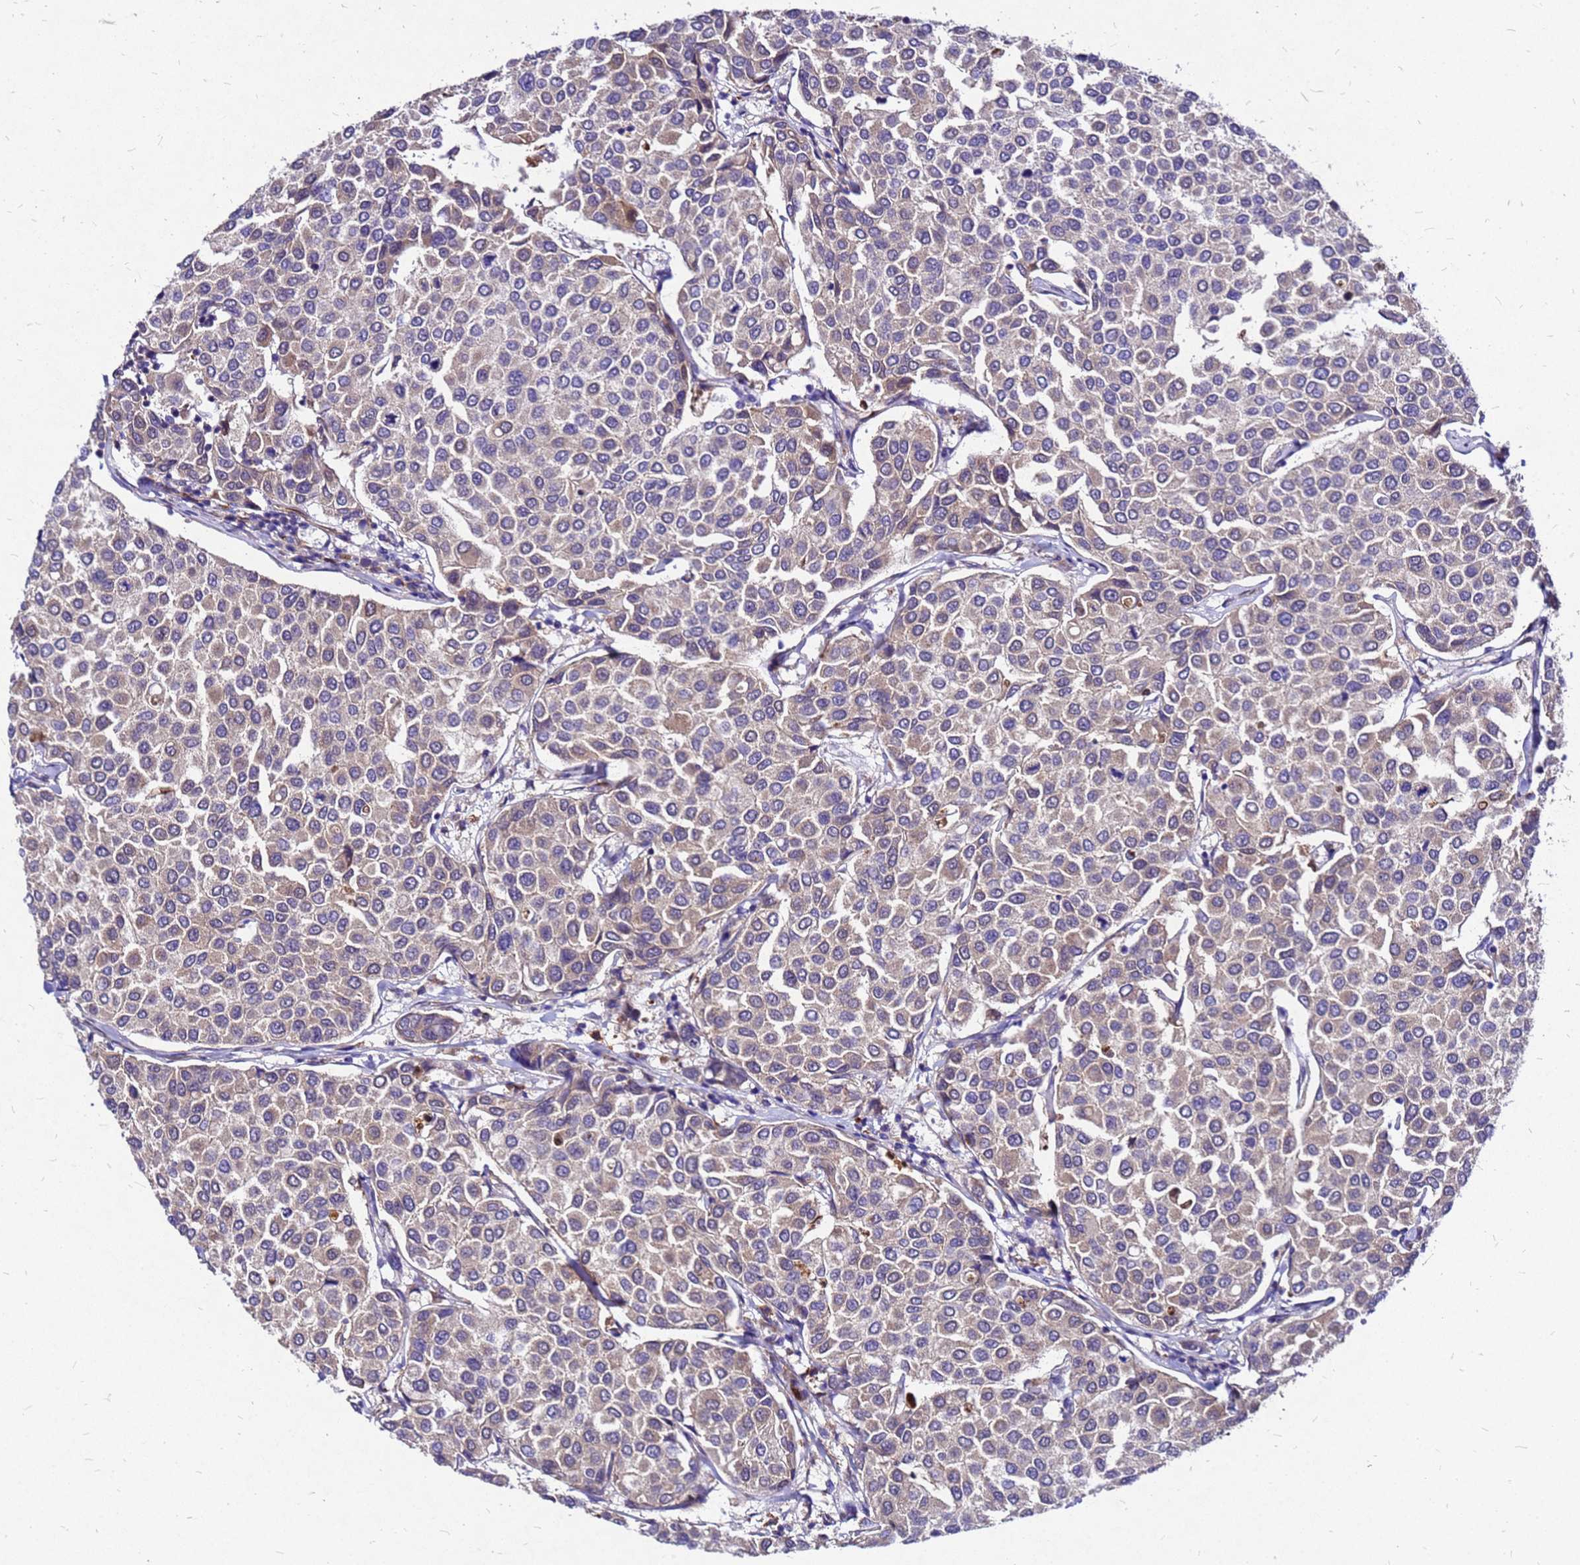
{"staining": {"intensity": "weak", "quantity": "25%-75%", "location": "cytoplasmic/membranous"}, "tissue": "breast cancer", "cell_type": "Tumor cells", "image_type": "cancer", "snomed": [{"axis": "morphology", "description": "Duct carcinoma"}, {"axis": "topography", "description": "Breast"}], "caption": "Tumor cells show weak cytoplasmic/membranous positivity in approximately 25%-75% of cells in breast cancer.", "gene": "DUSP23", "patient": {"sex": "female", "age": 55}}